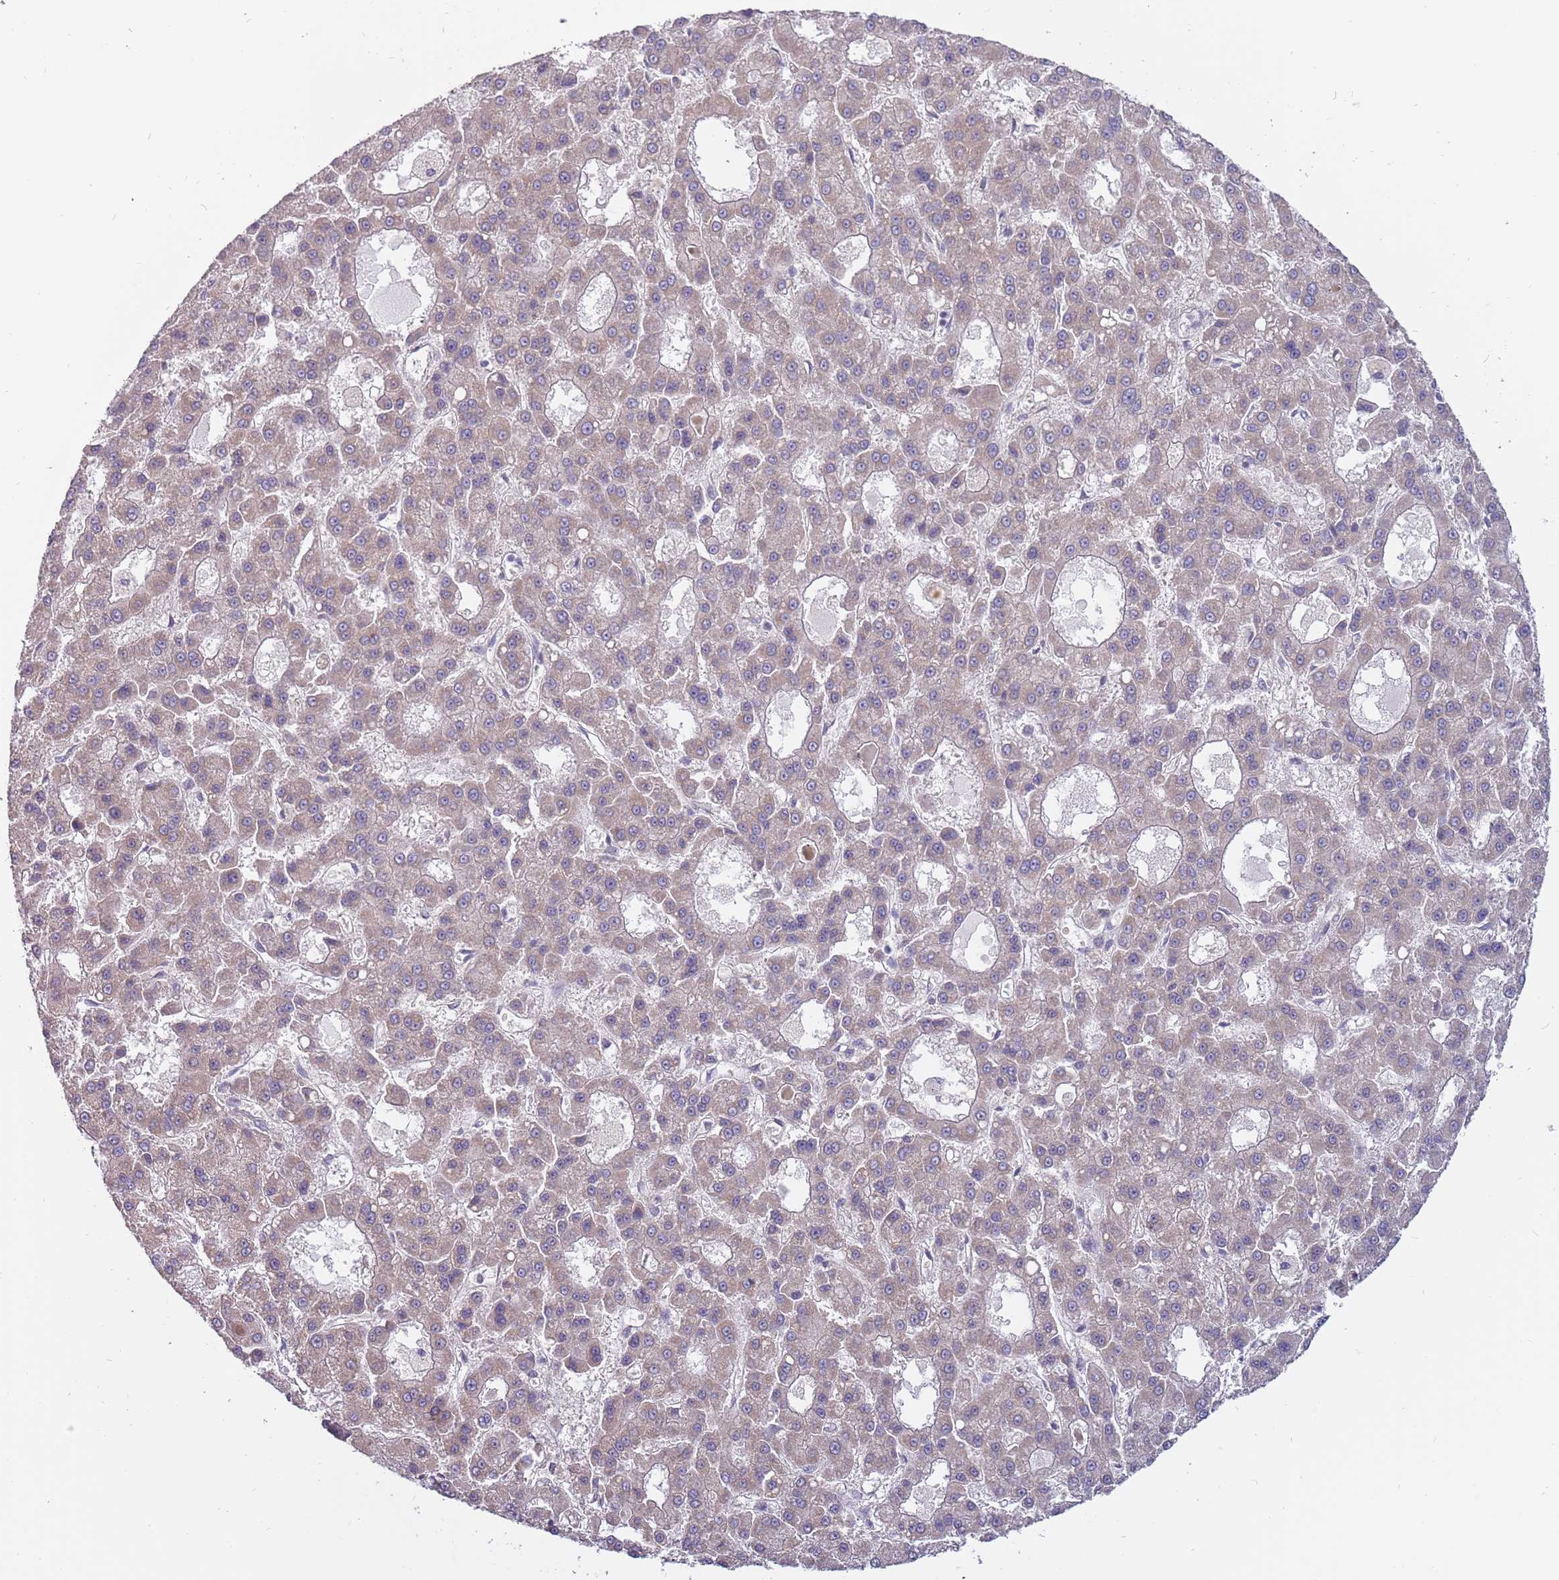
{"staining": {"intensity": "negative", "quantity": "none", "location": "none"}, "tissue": "liver cancer", "cell_type": "Tumor cells", "image_type": "cancer", "snomed": [{"axis": "morphology", "description": "Carcinoma, Hepatocellular, NOS"}, {"axis": "topography", "description": "Liver"}], "caption": "Tumor cells show no significant protein expression in hepatocellular carcinoma (liver).", "gene": "RNF181", "patient": {"sex": "male", "age": 70}}